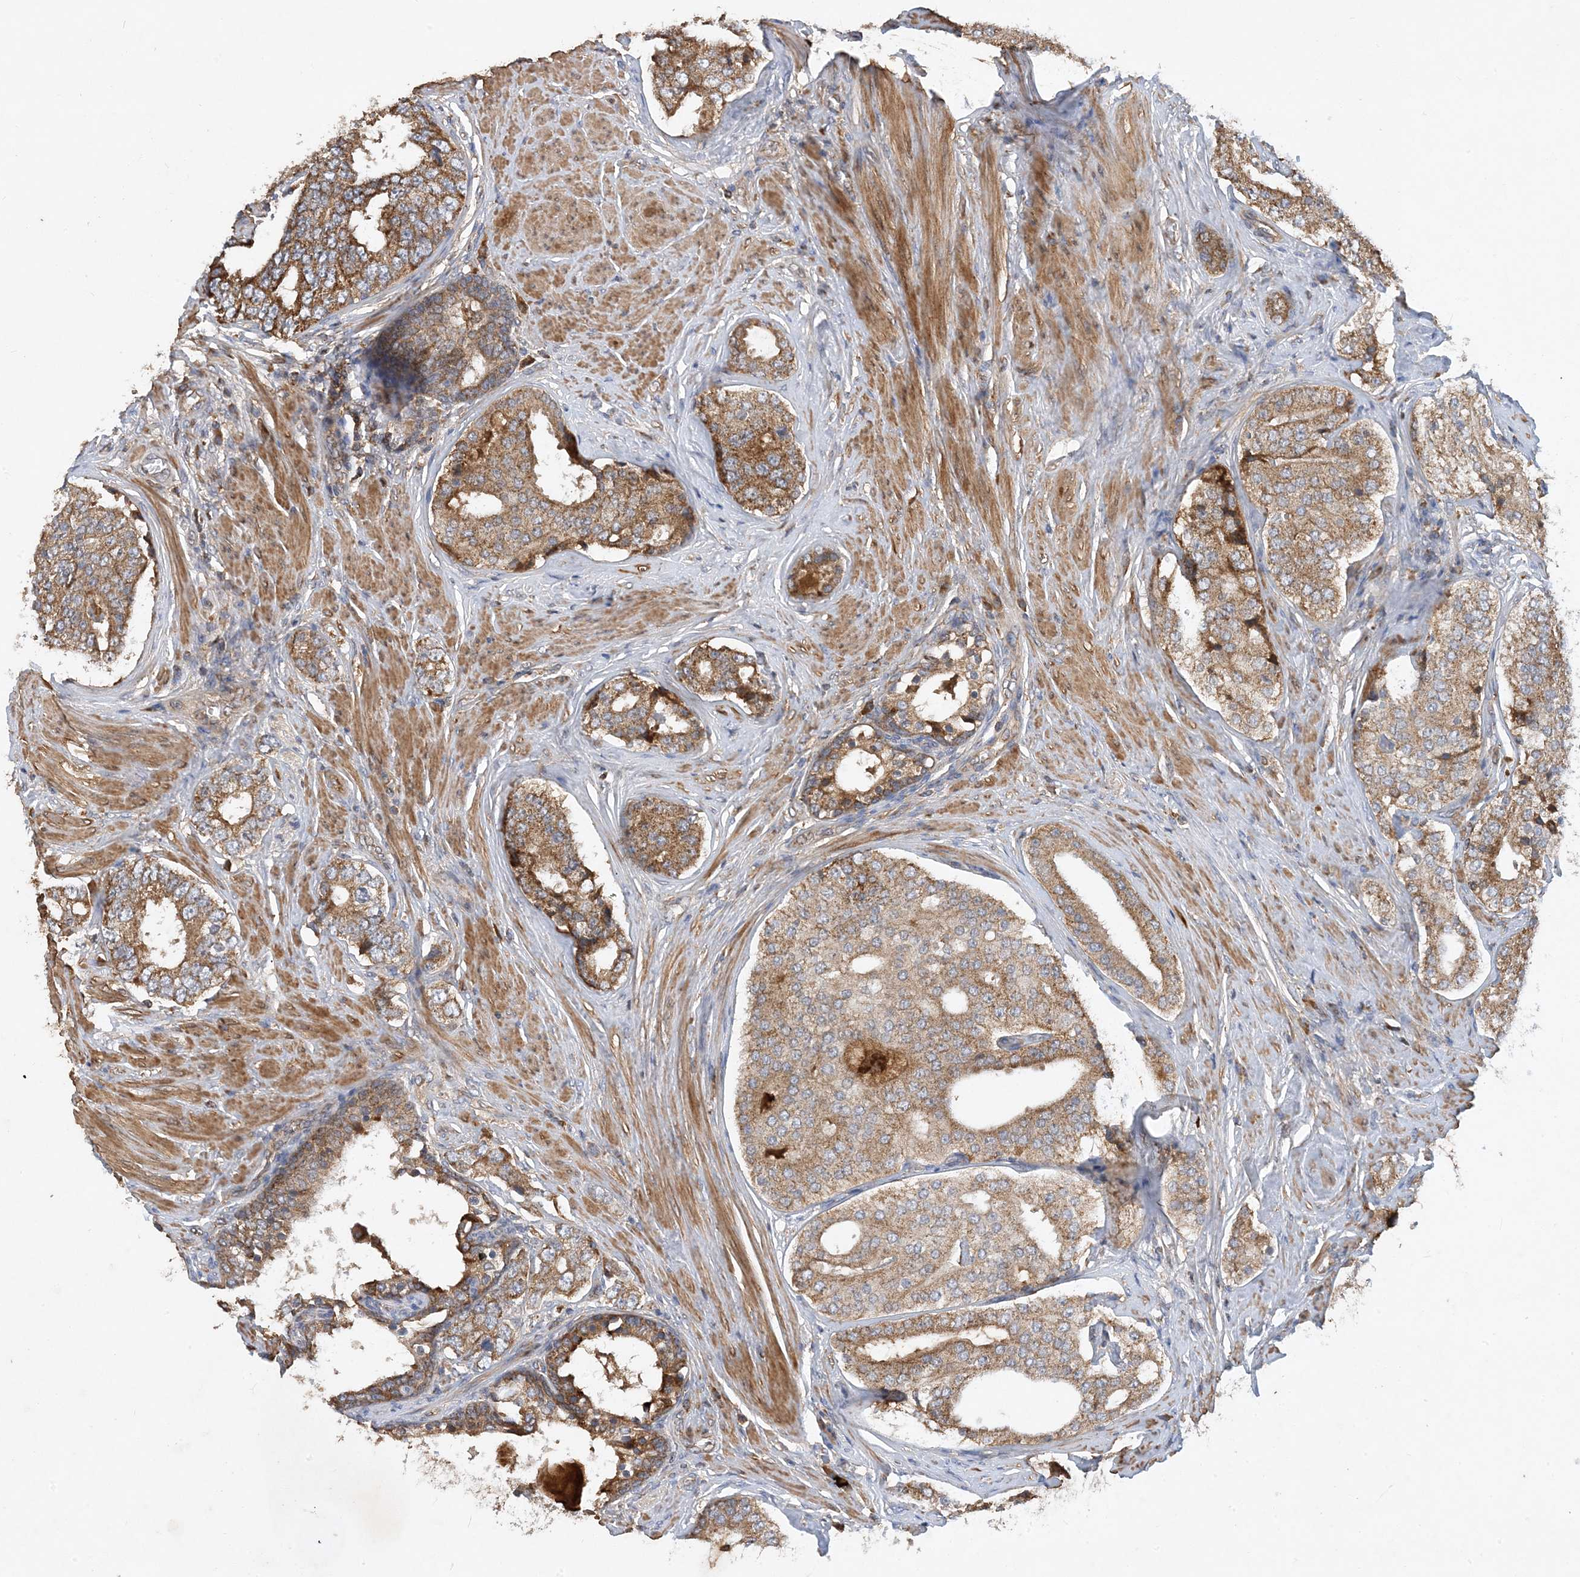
{"staining": {"intensity": "moderate", "quantity": ">75%", "location": "cytoplasmic/membranous"}, "tissue": "prostate cancer", "cell_type": "Tumor cells", "image_type": "cancer", "snomed": [{"axis": "morphology", "description": "Adenocarcinoma, High grade"}, {"axis": "topography", "description": "Prostate"}], "caption": "Tumor cells show medium levels of moderate cytoplasmic/membranous expression in approximately >75% of cells in prostate cancer (adenocarcinoma (high-grade)). Immunohistochemistry stains the protein of interest in brown and the nuclei are stained blue.", "gene": "STK19", "patient": {"sex": "male", "age": 56}}